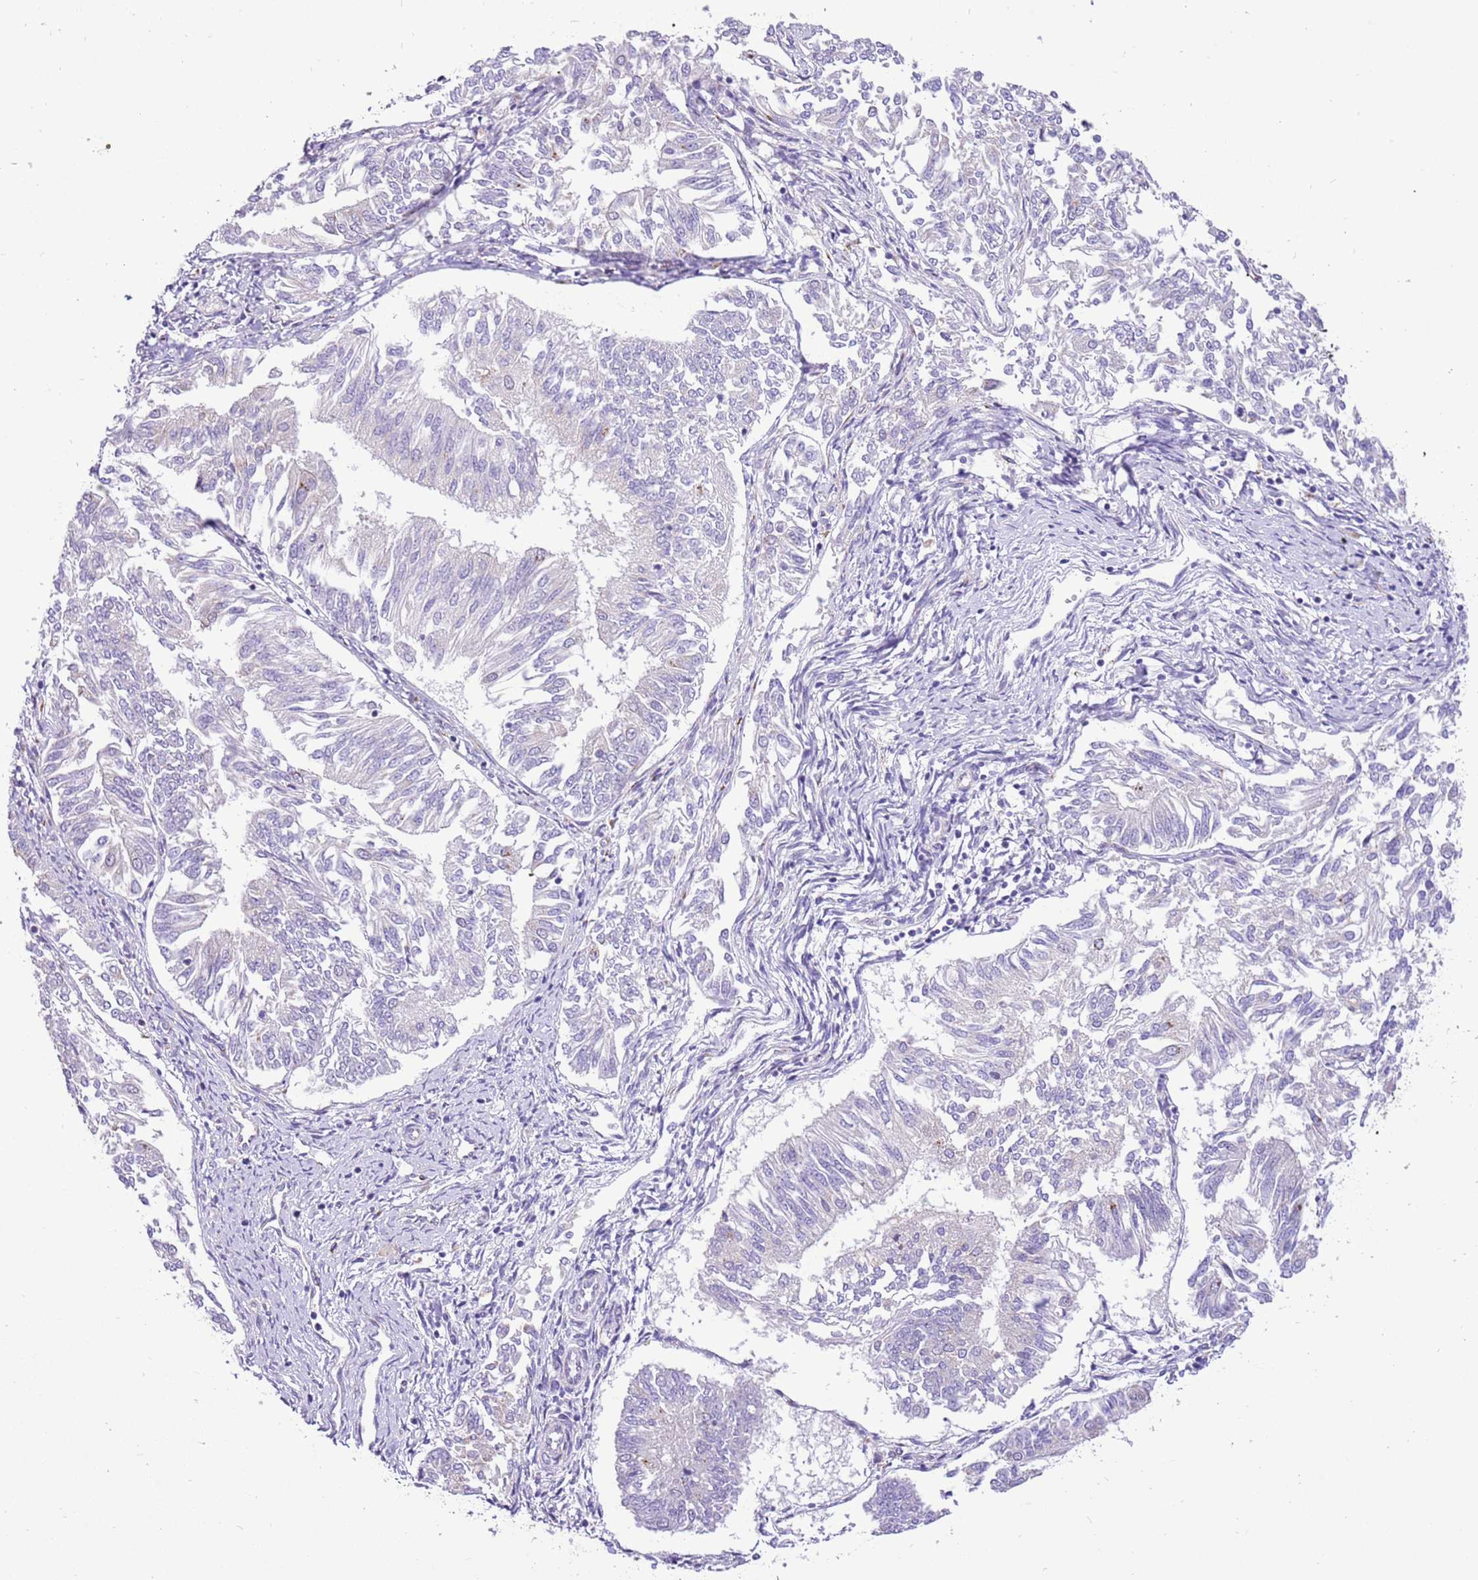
{"staining": {"intensity": "negative", "quantity": "none", "location": "none"}, "tissue": "endometrial cancer", "cell_type": "Tumor cells", "image_type": "cancer", "snomed": [{"axis": "morphology", "description": "Adenocarcinoma, NOS"}, {"axis": "topography", "description": "Endometrium"}], "caption": "An IHC image of adenocarcinoma (endometrial) is shown. There is no staining in tumor cells of adenocarcinoma (endometrial).", "gene": "COX17", "patient": {"sex": "female", "age": 58}}